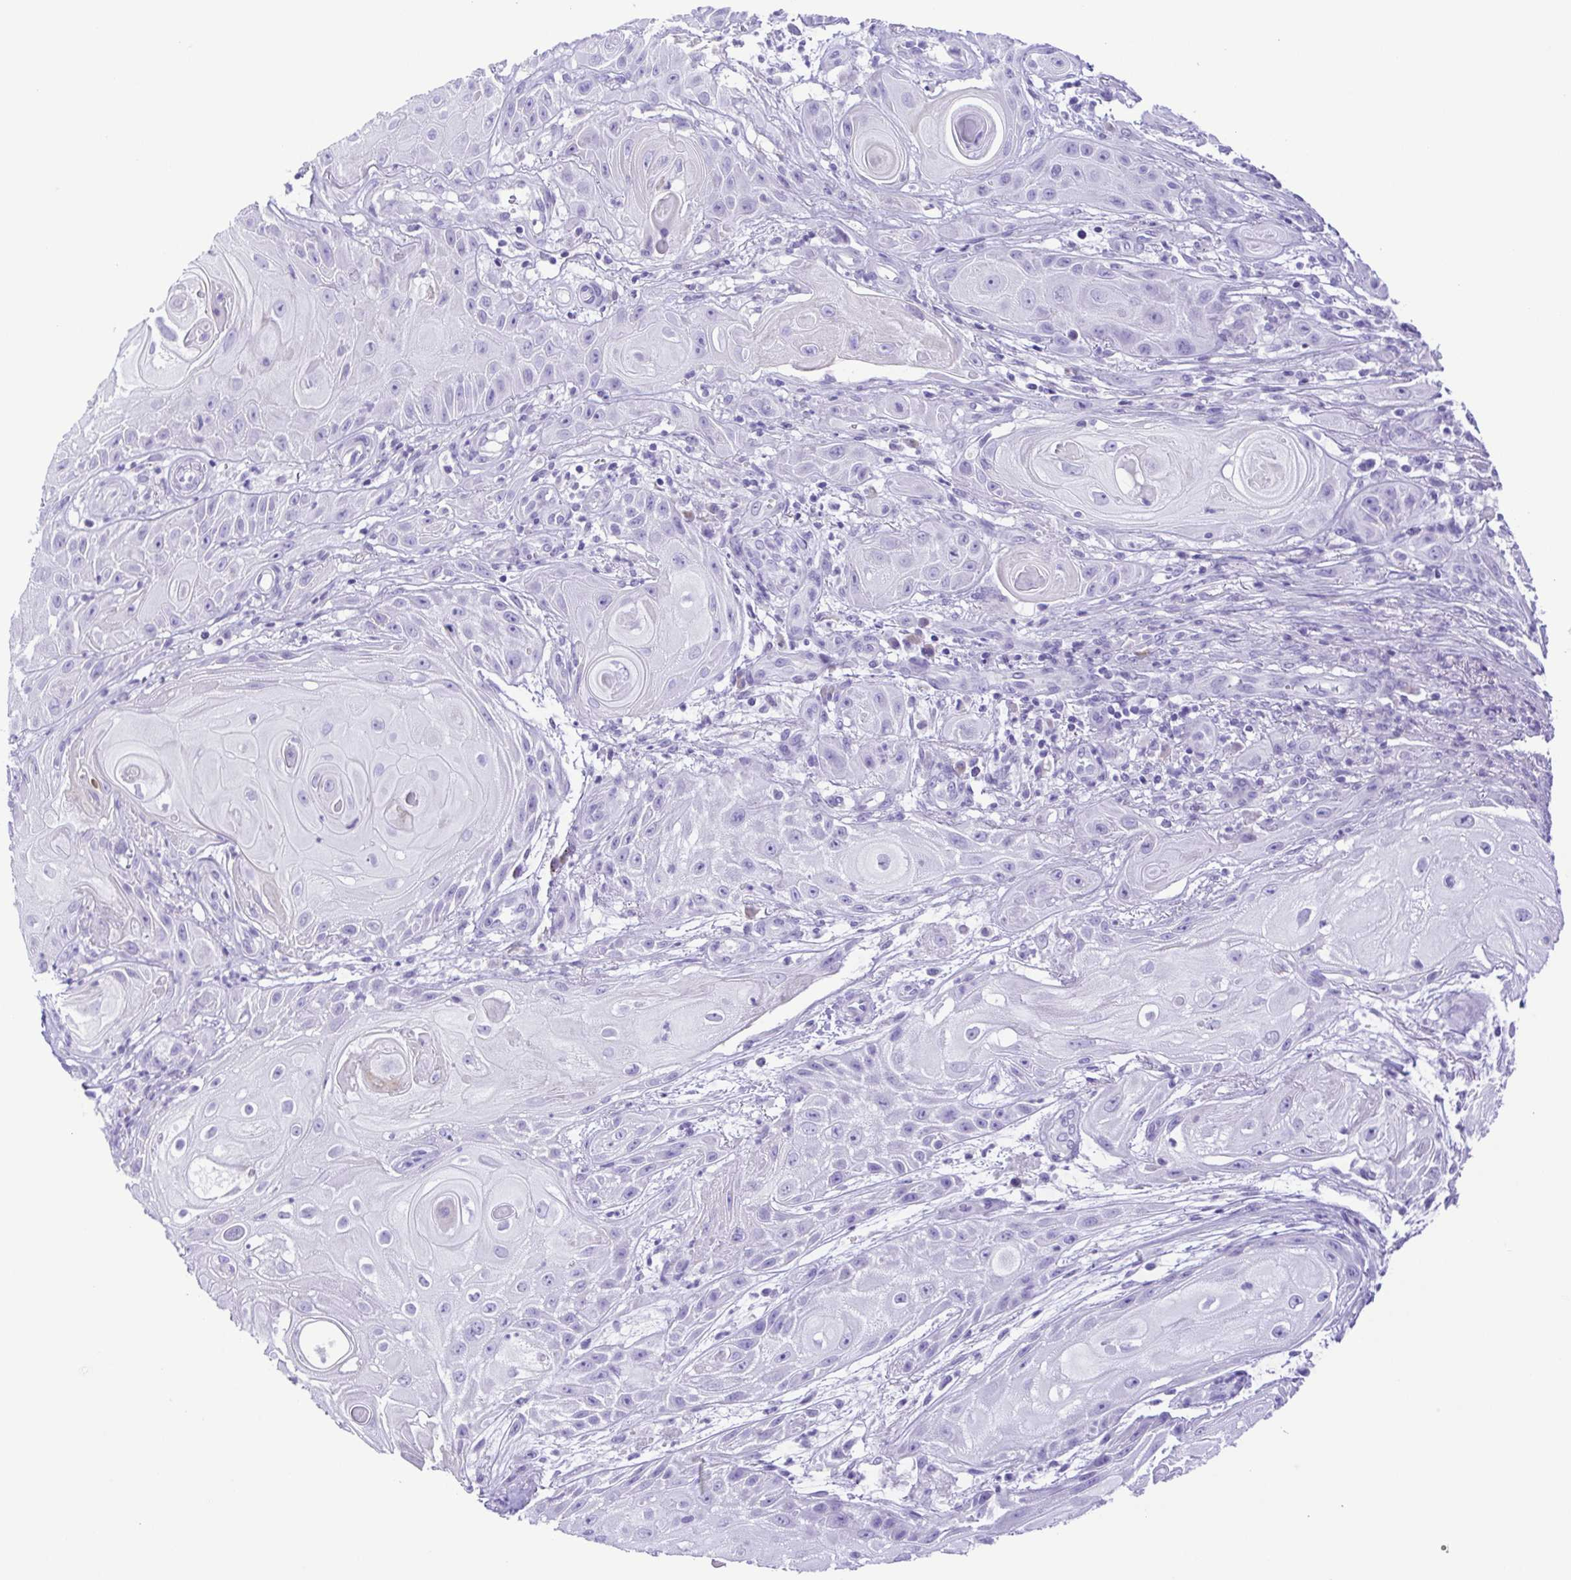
{"staining": {"intensity": "negative", "quantity": "none", "location": "none"}, "tissue": "skin cancer", "cell_type": "Tumor cells", "image_type": "cancer", "snomed": [{"axis": "morphology", "description": "Squamous cell carcinoma, NOS"}, {"axis": "topography", "description": "Skin"}], "caption": "DAB (3,3'-diaminobenzidine) immunohistochemical staining of skin cancer displays no significant expression in tumor cells.", "gene": "PAK3", "patient": {"sex": "male", "age": 62}}